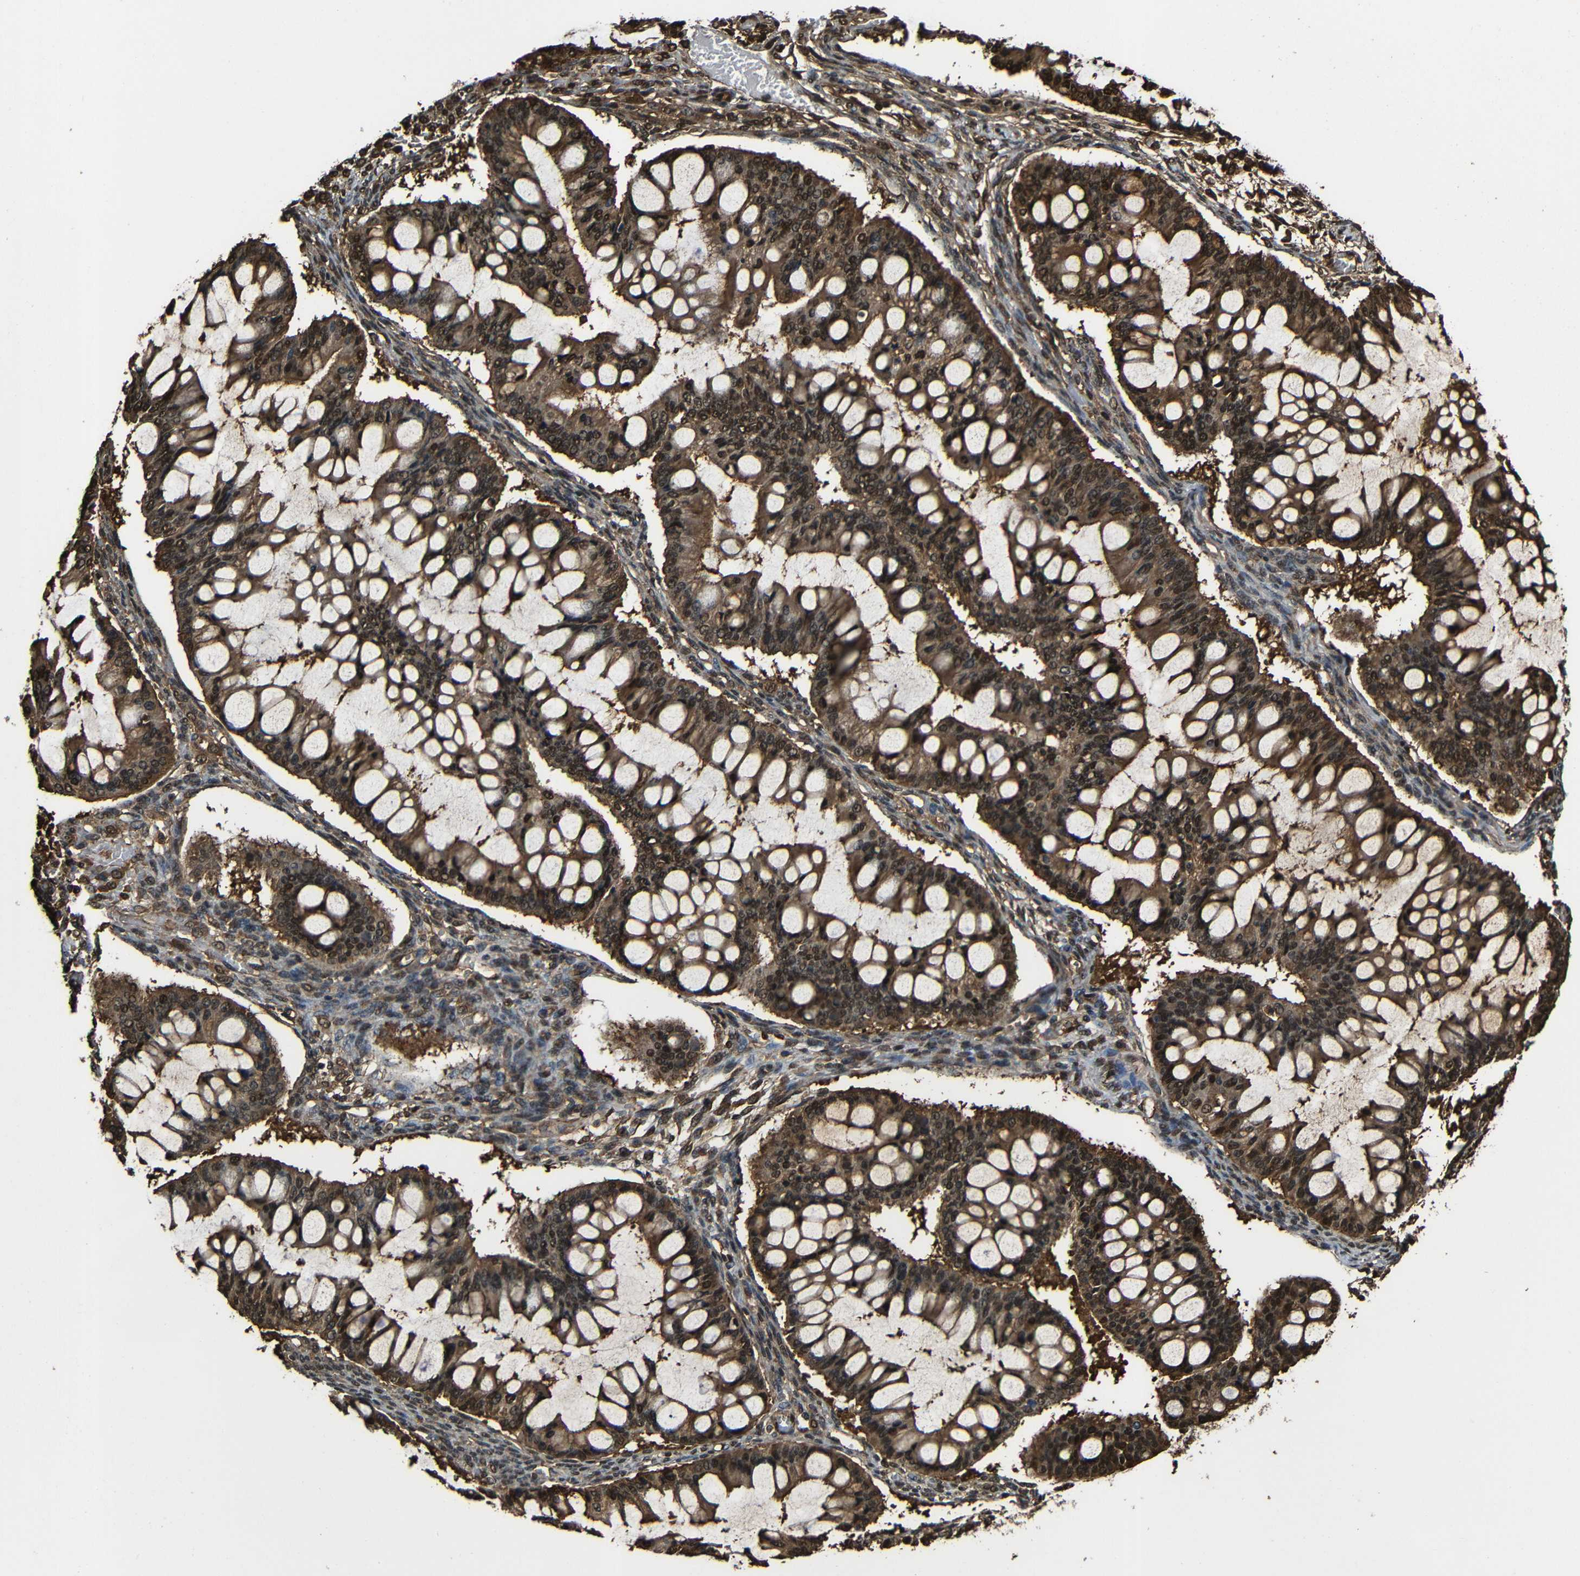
{"staining": {"intensity": "strong", "quantity": ">75%", "location": "cytoplasmic/membranous,nuclear"}, "tissue": "ovarian cancer", "cell_type": "Tumor cells", "image_type": "cancer", "snomed": [{"axis": "morphology", "description": "Cystadenocarcinoma, mucinous, NOS"}, {"axis": "topography", "description": "Ovary"}], "caption": "The photomicrograph exhibits staining of ovarian cancer (mucinous cystadenocarcinoma), revealing strong cytoplasmic/membranous and nuclear protein staining (brown color) within tumor cells. The protein is shown in brown color, while the nuclei are stained blue.", "gene": "VCP", "patient": {"sex": "female", "age": 73}}